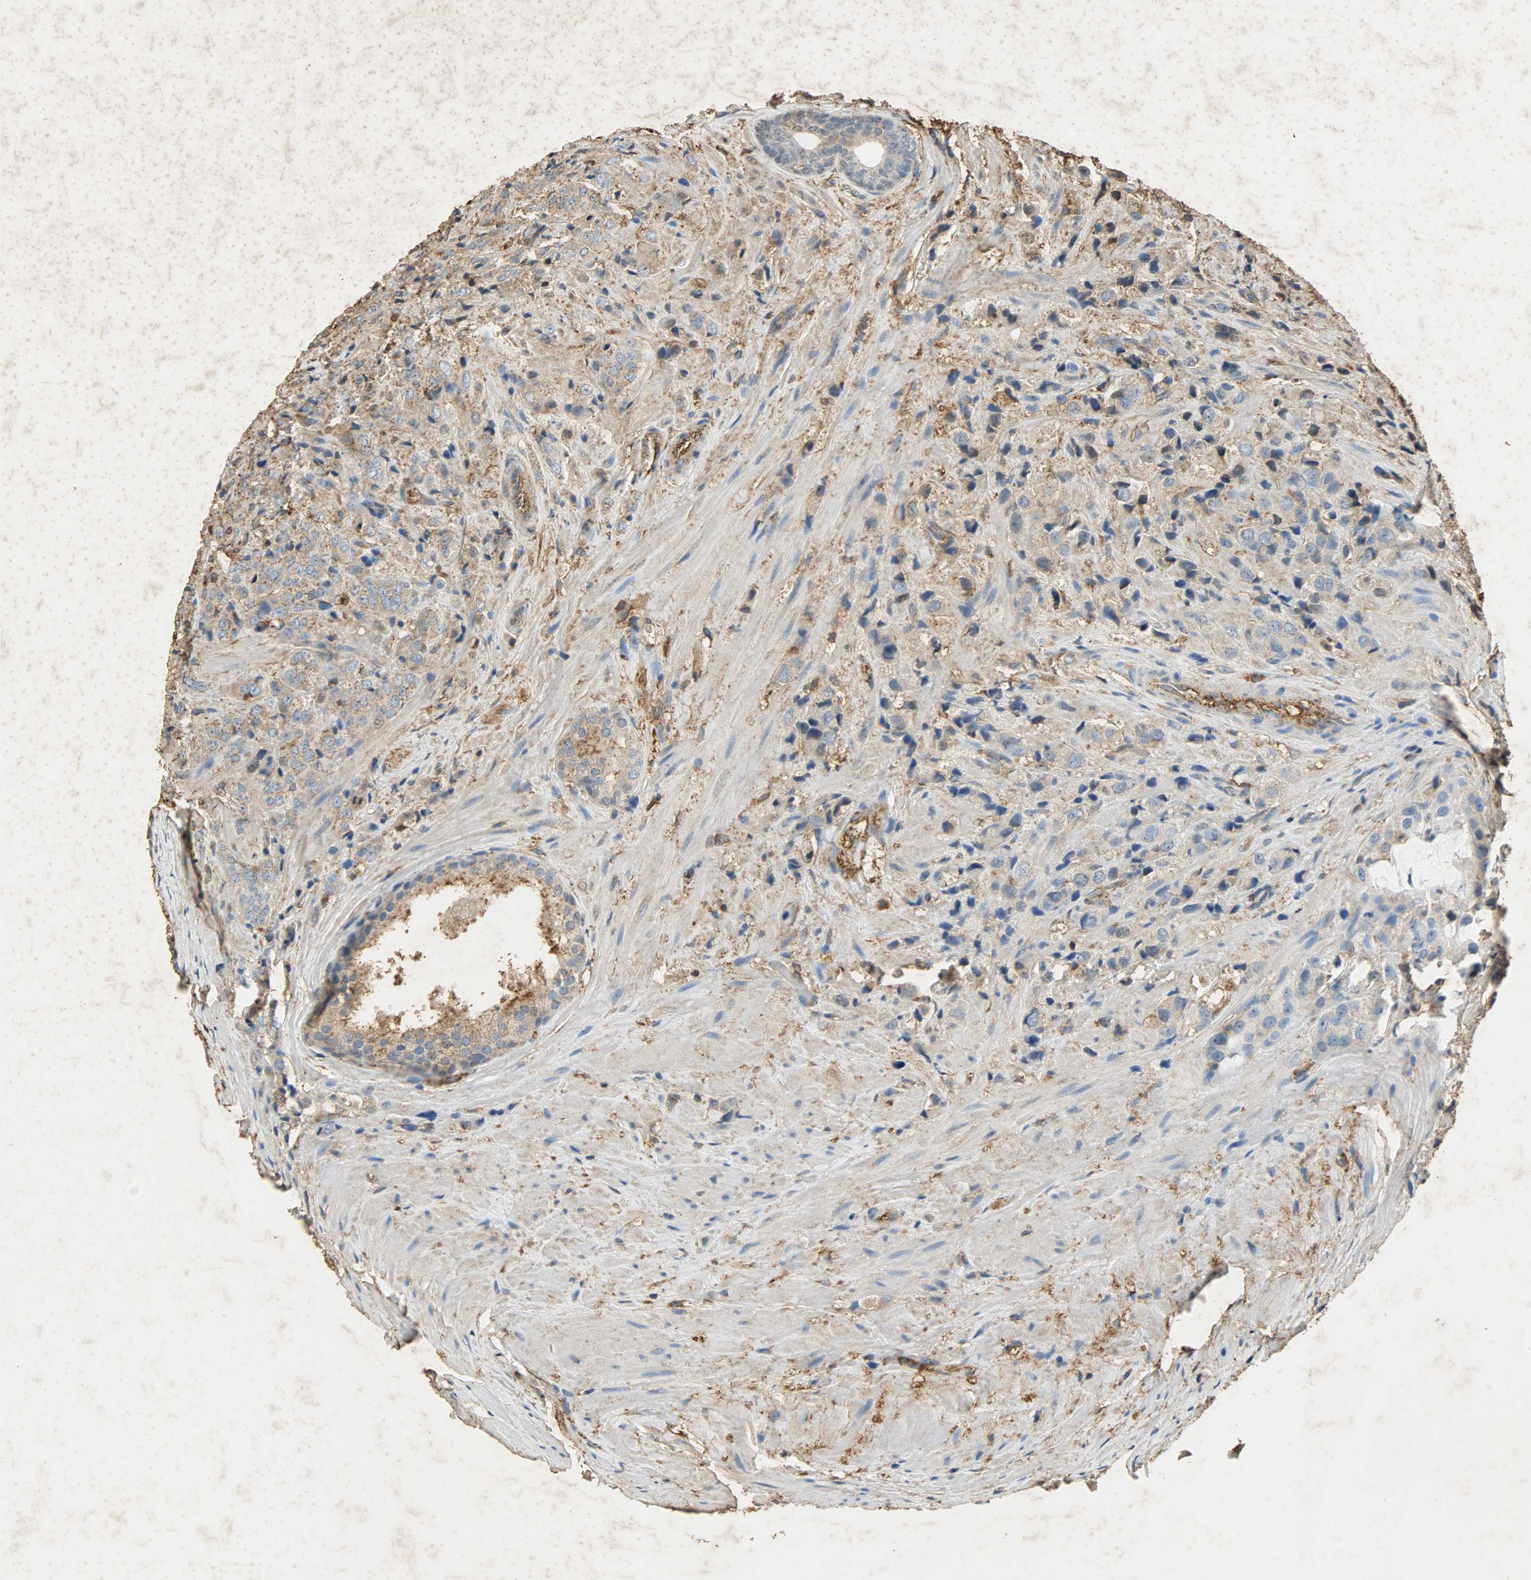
{"staining": {"intensity": "moderate", "quantity": ">75%", "location": "cytoplasmic/membranous,nuclear"}, "tissue": "prostate cancer", "cell_type": "Tumor cells", "image_type": "cancer", "snomed": [{"axis": "morphology", "description": "Adenocarcinoma, High grade"}, {"axis": "topography", "description": "Prostate"}], "caption": "Immunohistochemical staining of prostate adenocarcinoma (high-grade) demonstrates moderate cytoplasmic/membranous and nuclear protein staining in approximately >75% of tumor cells. (DAB = brown stain, brightfield microscopy at high magnification).", "gene": "ANXA6", "patient": {"sex": "male", "age": 70}}